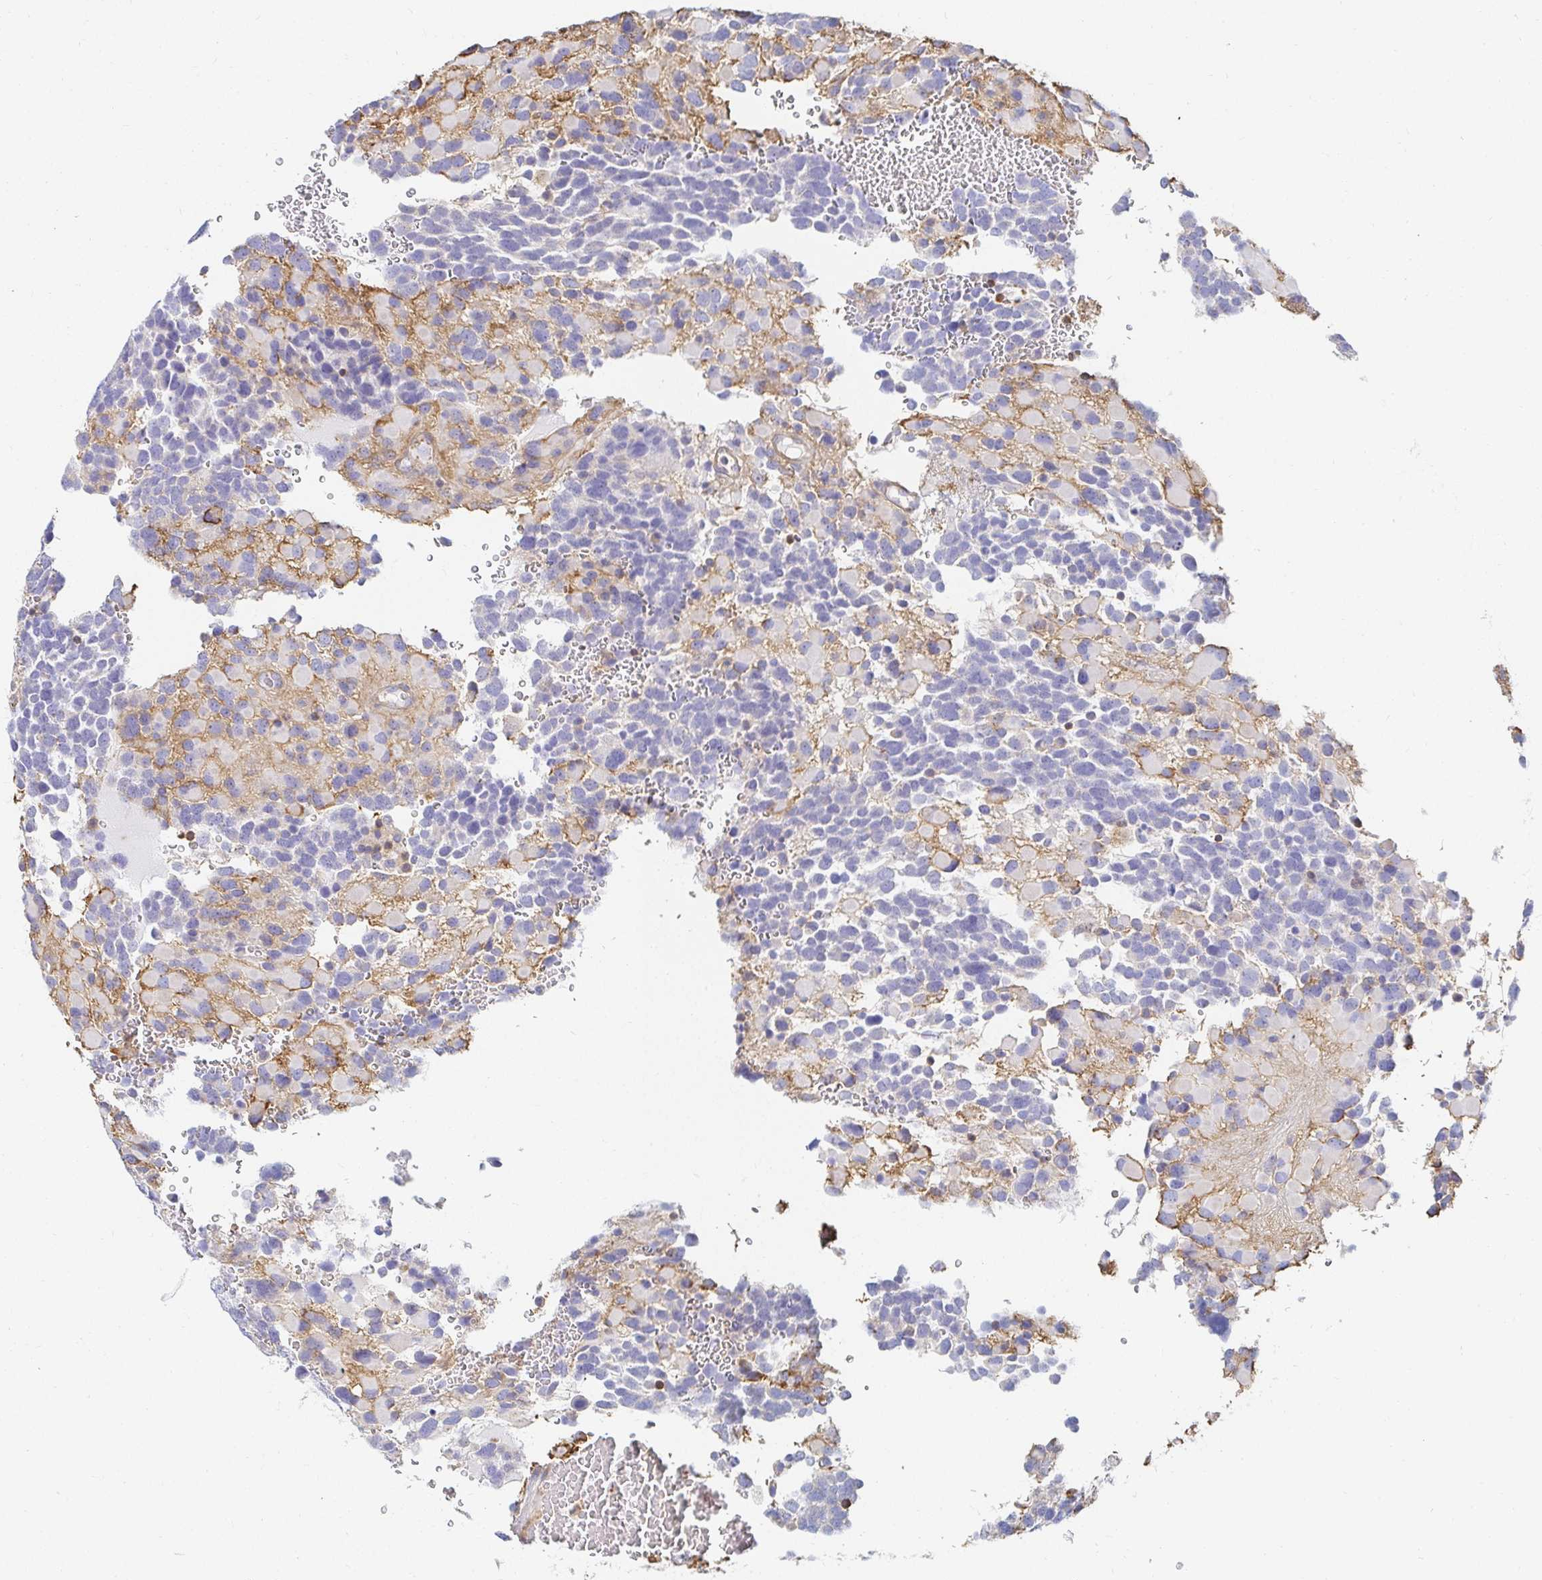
{"staining": {"intensity": "negative", "quantity": "none", "location": "none"}, "tissue": "glioma", "cell_type": "Tumor cells", "image_type": "cancer", "snomed": [{"axis": "morphology", "description": "Glioma, malignant, High grade"}, {"axis": "topography", "description": "Brain"}], "caption": "A micrograph of human high-grade glioma (malignant) is negative for staining in tumor cells. (Immunohistochemistry (ihc), brightfield microscopy, high magnification).", "gene": "TSPAN19", "patient": {"sex": "female", "age": 40}}